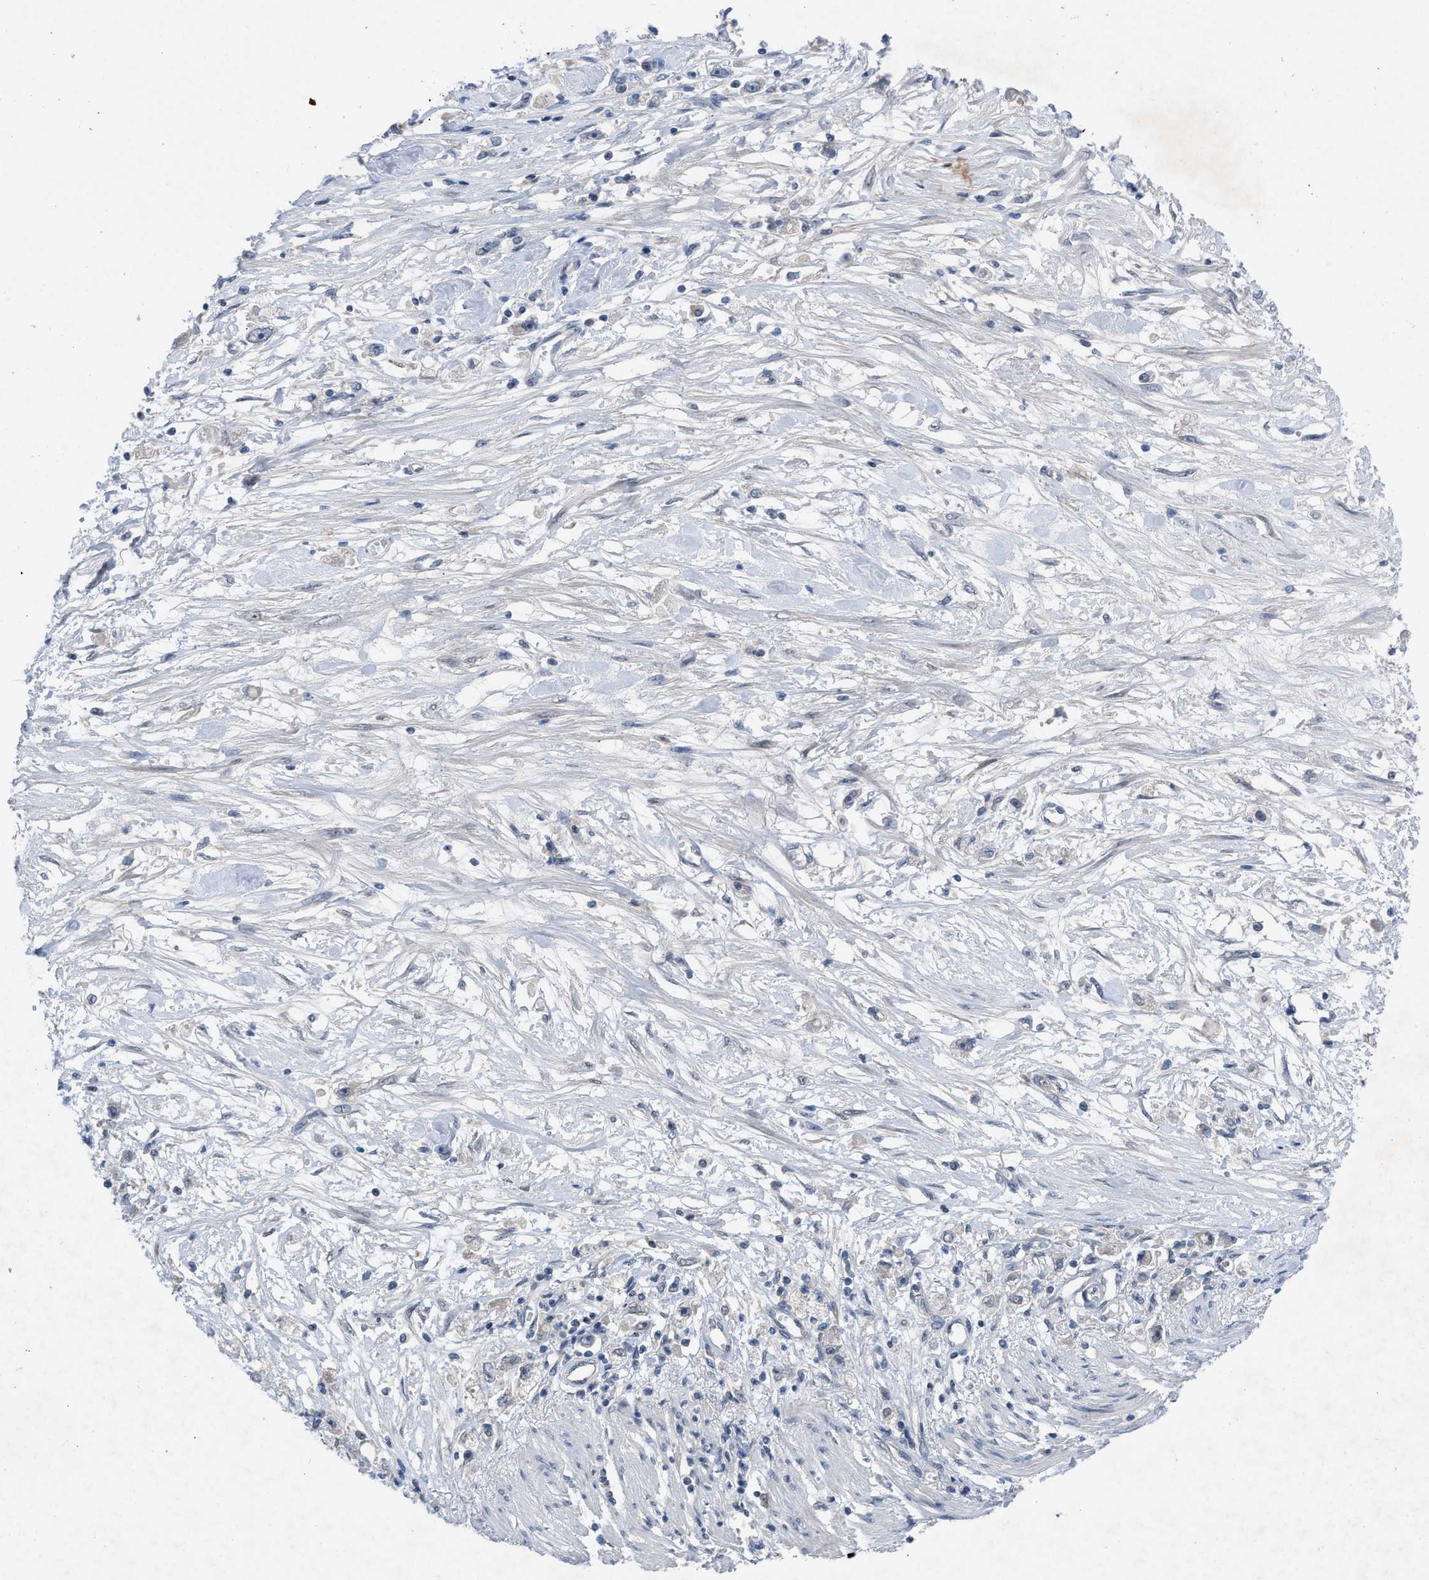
{"staining": {"intensity": "negative", "quantity": "none", "location": "none"}, "tissue": "stomach cancer", "cell_type": "Tumor cells", "image_type": "cancer", "snomed": [{"axis": "morphology", "description": "Adenocarcinoma, NOS"}, {"axis": "topography", "description": "Stomach"}], "caption": "Stomach cancer stained for a protein using immunohistochemistry (IHC) shows no positivity tumor cells.", "gene": "IL17RE", "patient": {"sex": "female", "age": 59}}